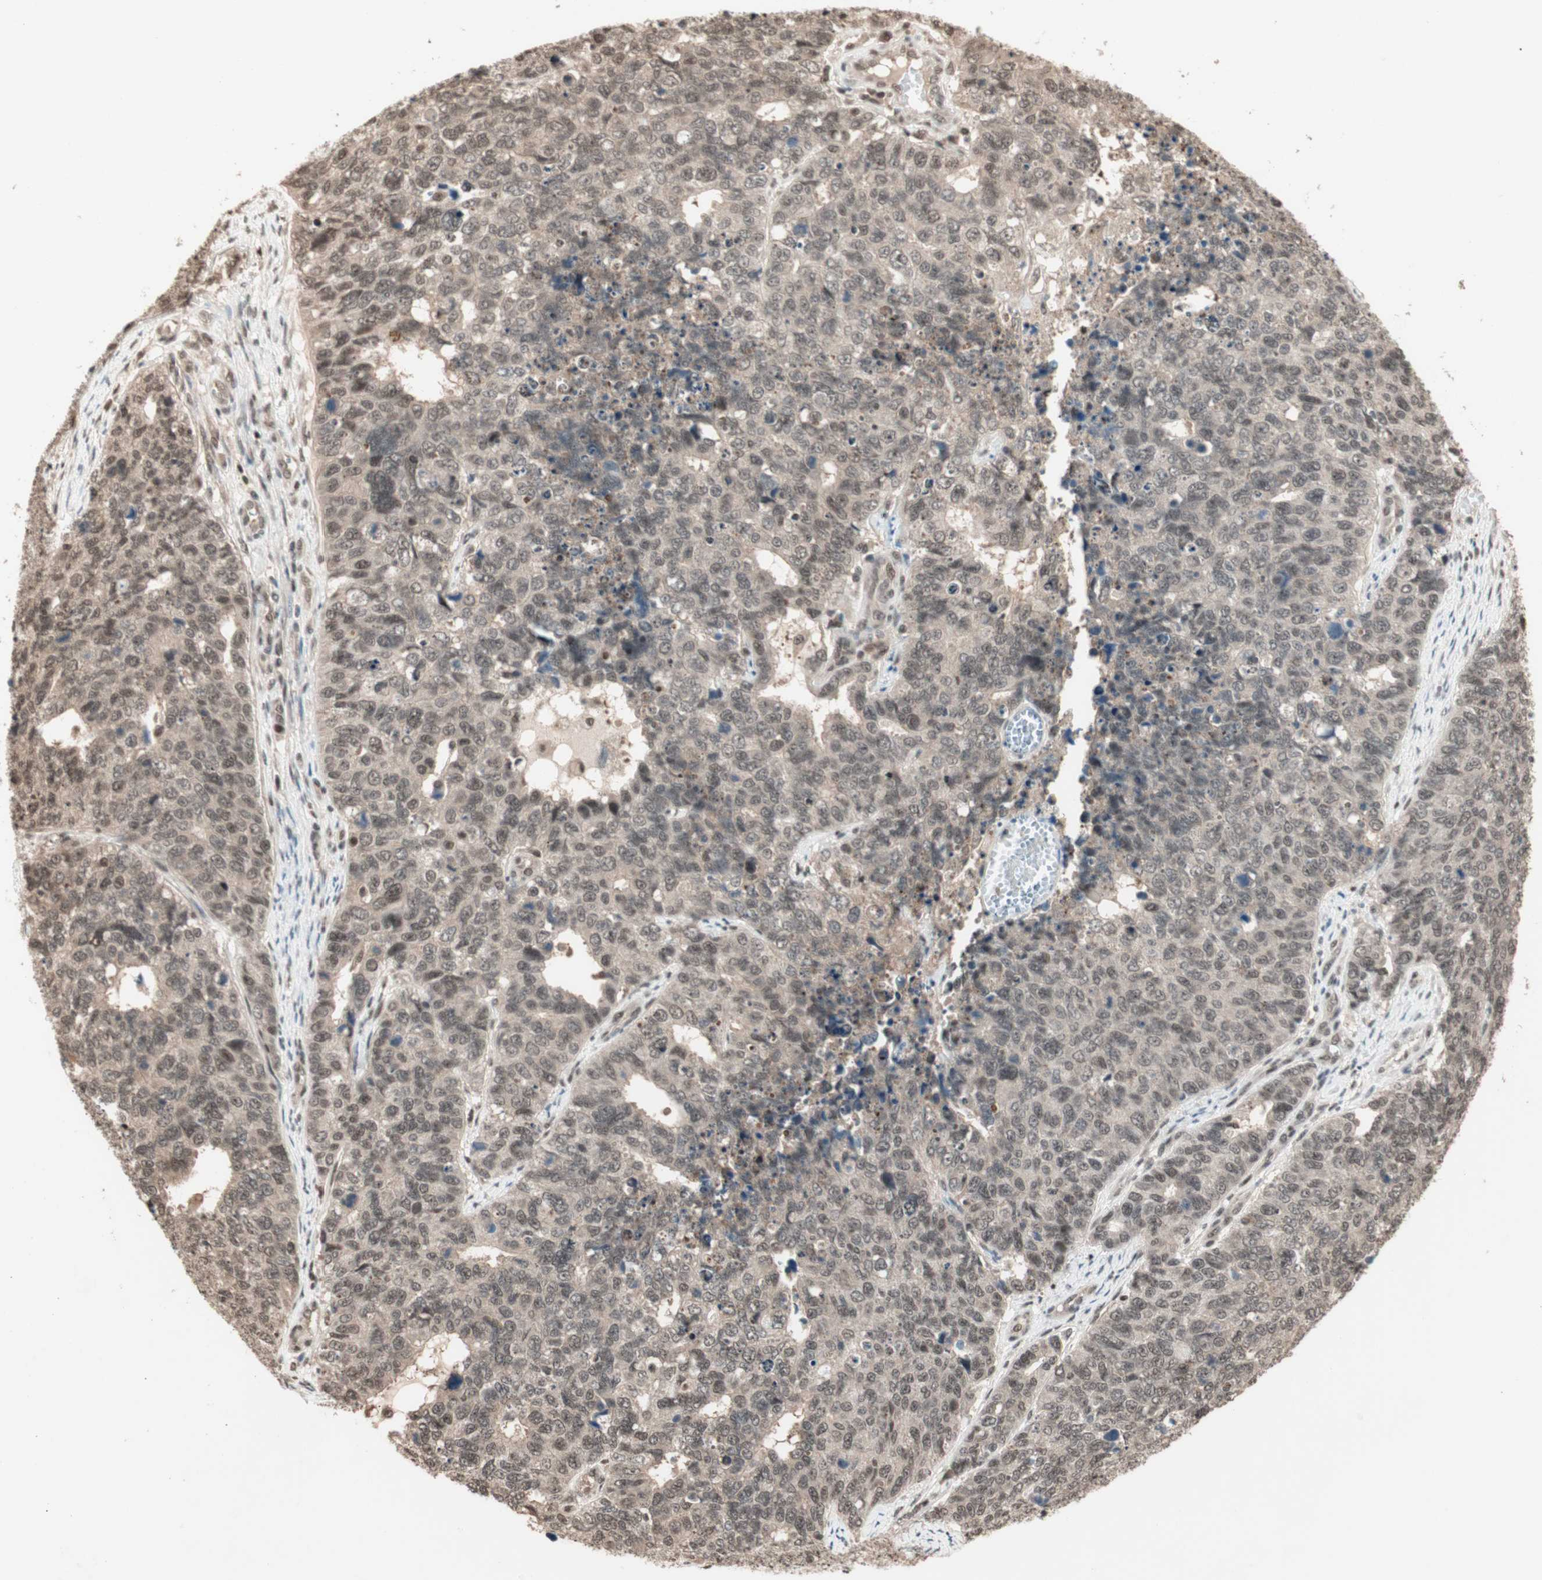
{"staining": {"intensity": "weak", "quantity": ">75%", "location": "nuclear"}, "tissue": "cervical cancer", "cell_type": "Tumor cells", "image_type": "cancer", "snomed": [{"axis": "morphology", "description": "Squamous cell carcinoma, NOS"}, {"axis": "topography", "description": "Cervix"}], "caption": "An image showing weak nuclear staining in about >75% of tumor cells in cervical cancer (squamous cell carcinoma), as visualized by brown immunohistochemical staining.", "gene": "ZNF701", "patient": {"sex": "female", "age": 63}}